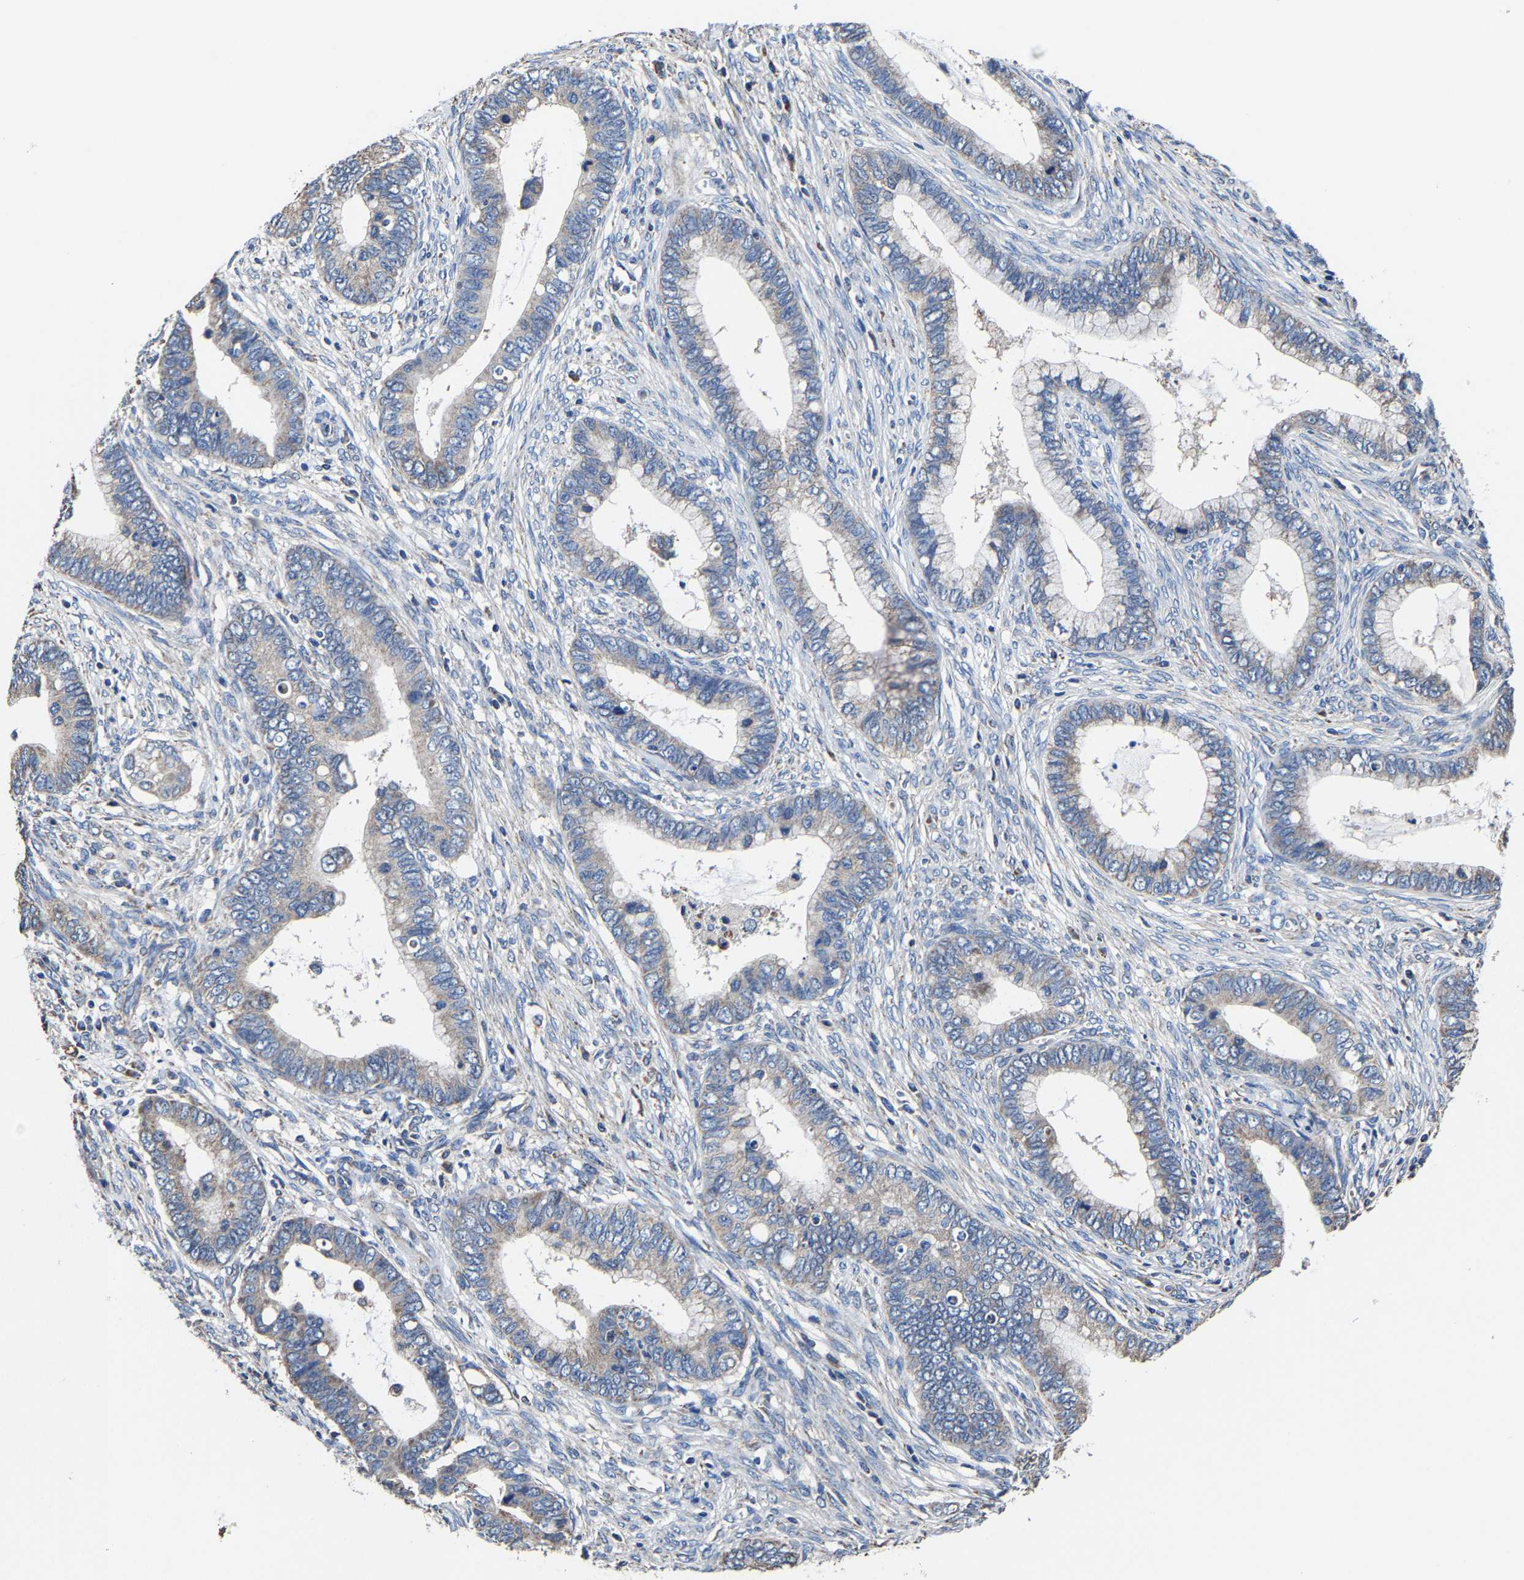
{"staining": {"intensity": "weak", "quantity": "<25%", "location": "cytoplasmic/membranous"}, "tissue": "cervical cancer", "cell_type": "Tumor cells", "image_type": "cancer", "snomed": [{"axis": "morphology", "description": "Adenocarcinoma, NOS"}, {"axis": "topography", "description": "Cervix"}], "caption": "Immunohistochemistry (IHC) of adenocarcinoma (cervical) shows no positivity in tumor cells.", "gene": "ZCCHC7", "patient": {"sex": "female", "age": 44}}